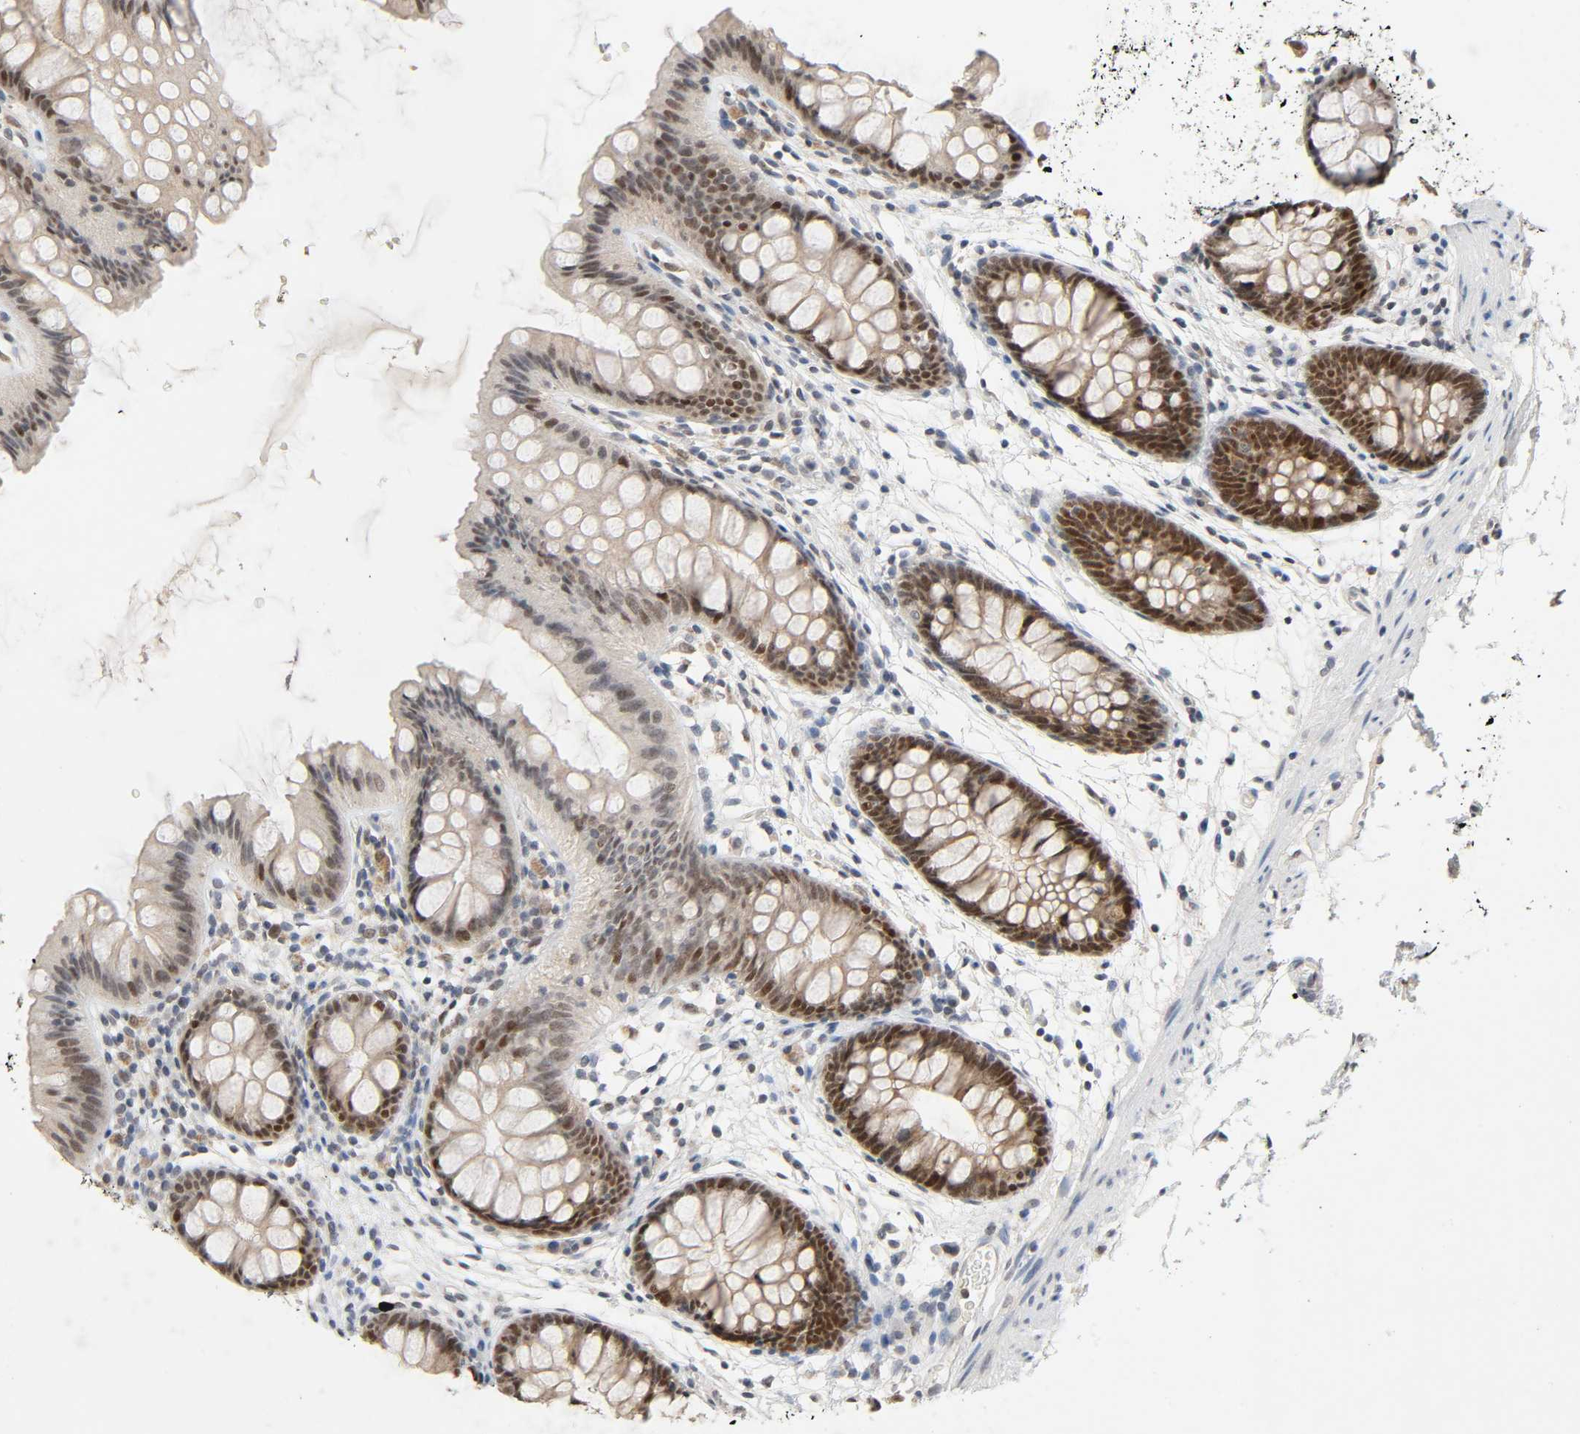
{"staining": {"intensity": "negative", "quantity": "none", "location": "none"}, "tissue": "colon", "cell_type": "Endothelial cells", "image_type": "normal", "snomed": [{"axis": "morphology", "description": "Normal tissue, NOS"}, {"axis": "topography", "description": "Smooth muscle"}, {"axis": "topography", "description": "Colon"}], "caption": "IHC micrograph of normal colon: human colon stained with DAB (3,3'-diaminobenzidine) displays no significant protein expression in endothelial cells.", "gene": "MAPKAPK5", "patient": {"sex": "male", "age": 67}}